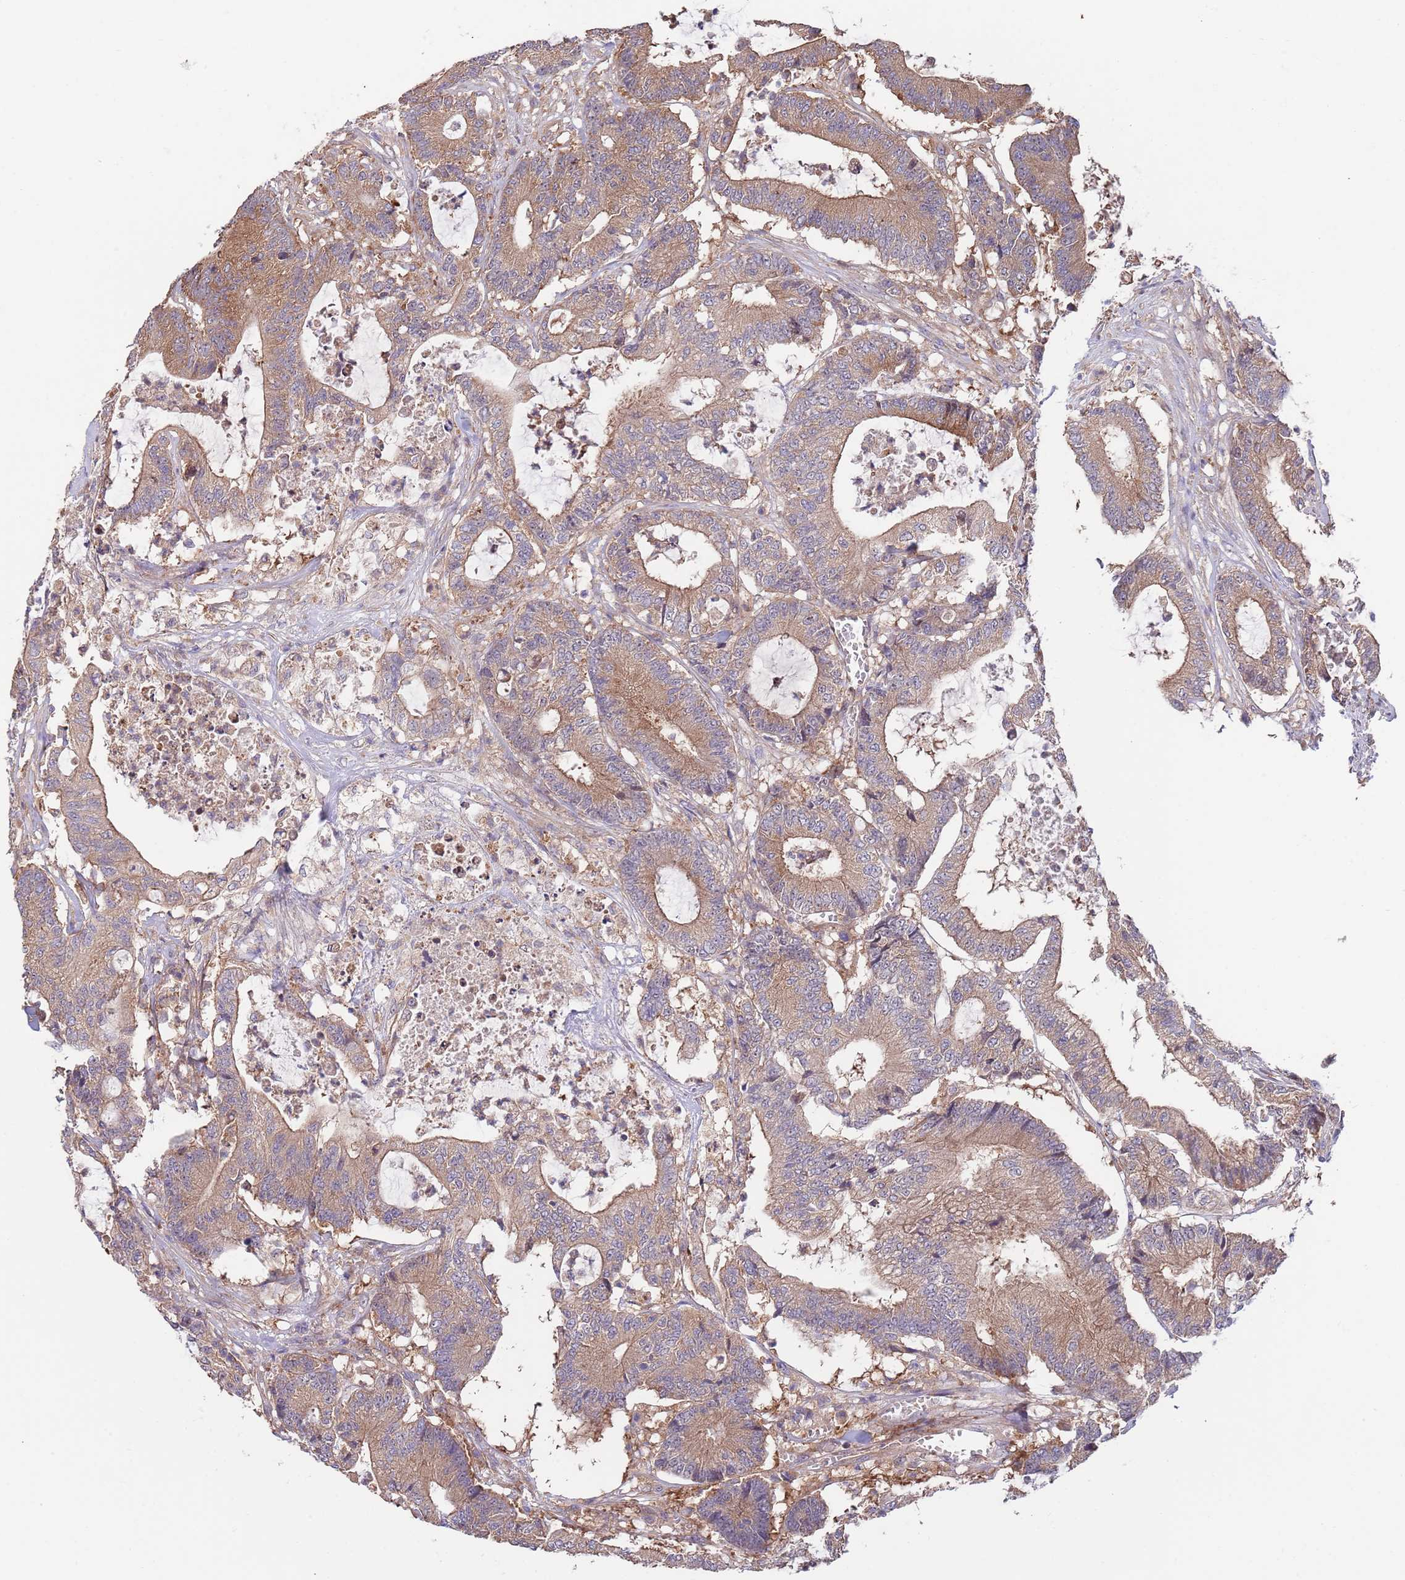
{"staining": {"intensity": "weak", "quantity": ">75%", "location": "cytoplasmic/membranous"}, "tissue": "colorectal cancer", "cell_type": "Tumor cells", "image_type": "cancer", "snomed": [{"axis": "morphology", "description": "Adenocarcinoma, NOS"}, {"axis": "topography", "description": "Colon"}], "caption": "Immunohistochemistry (DAB (3,3'-diaminobenzidine)) staining of colorectal cancer (adenocarcinoma) shows weak cytoplasmic/membranous protein expression in about >75% of tumor cells.", "gene": "EIF3F", "patient": {"sex": "female", "age": 84}}